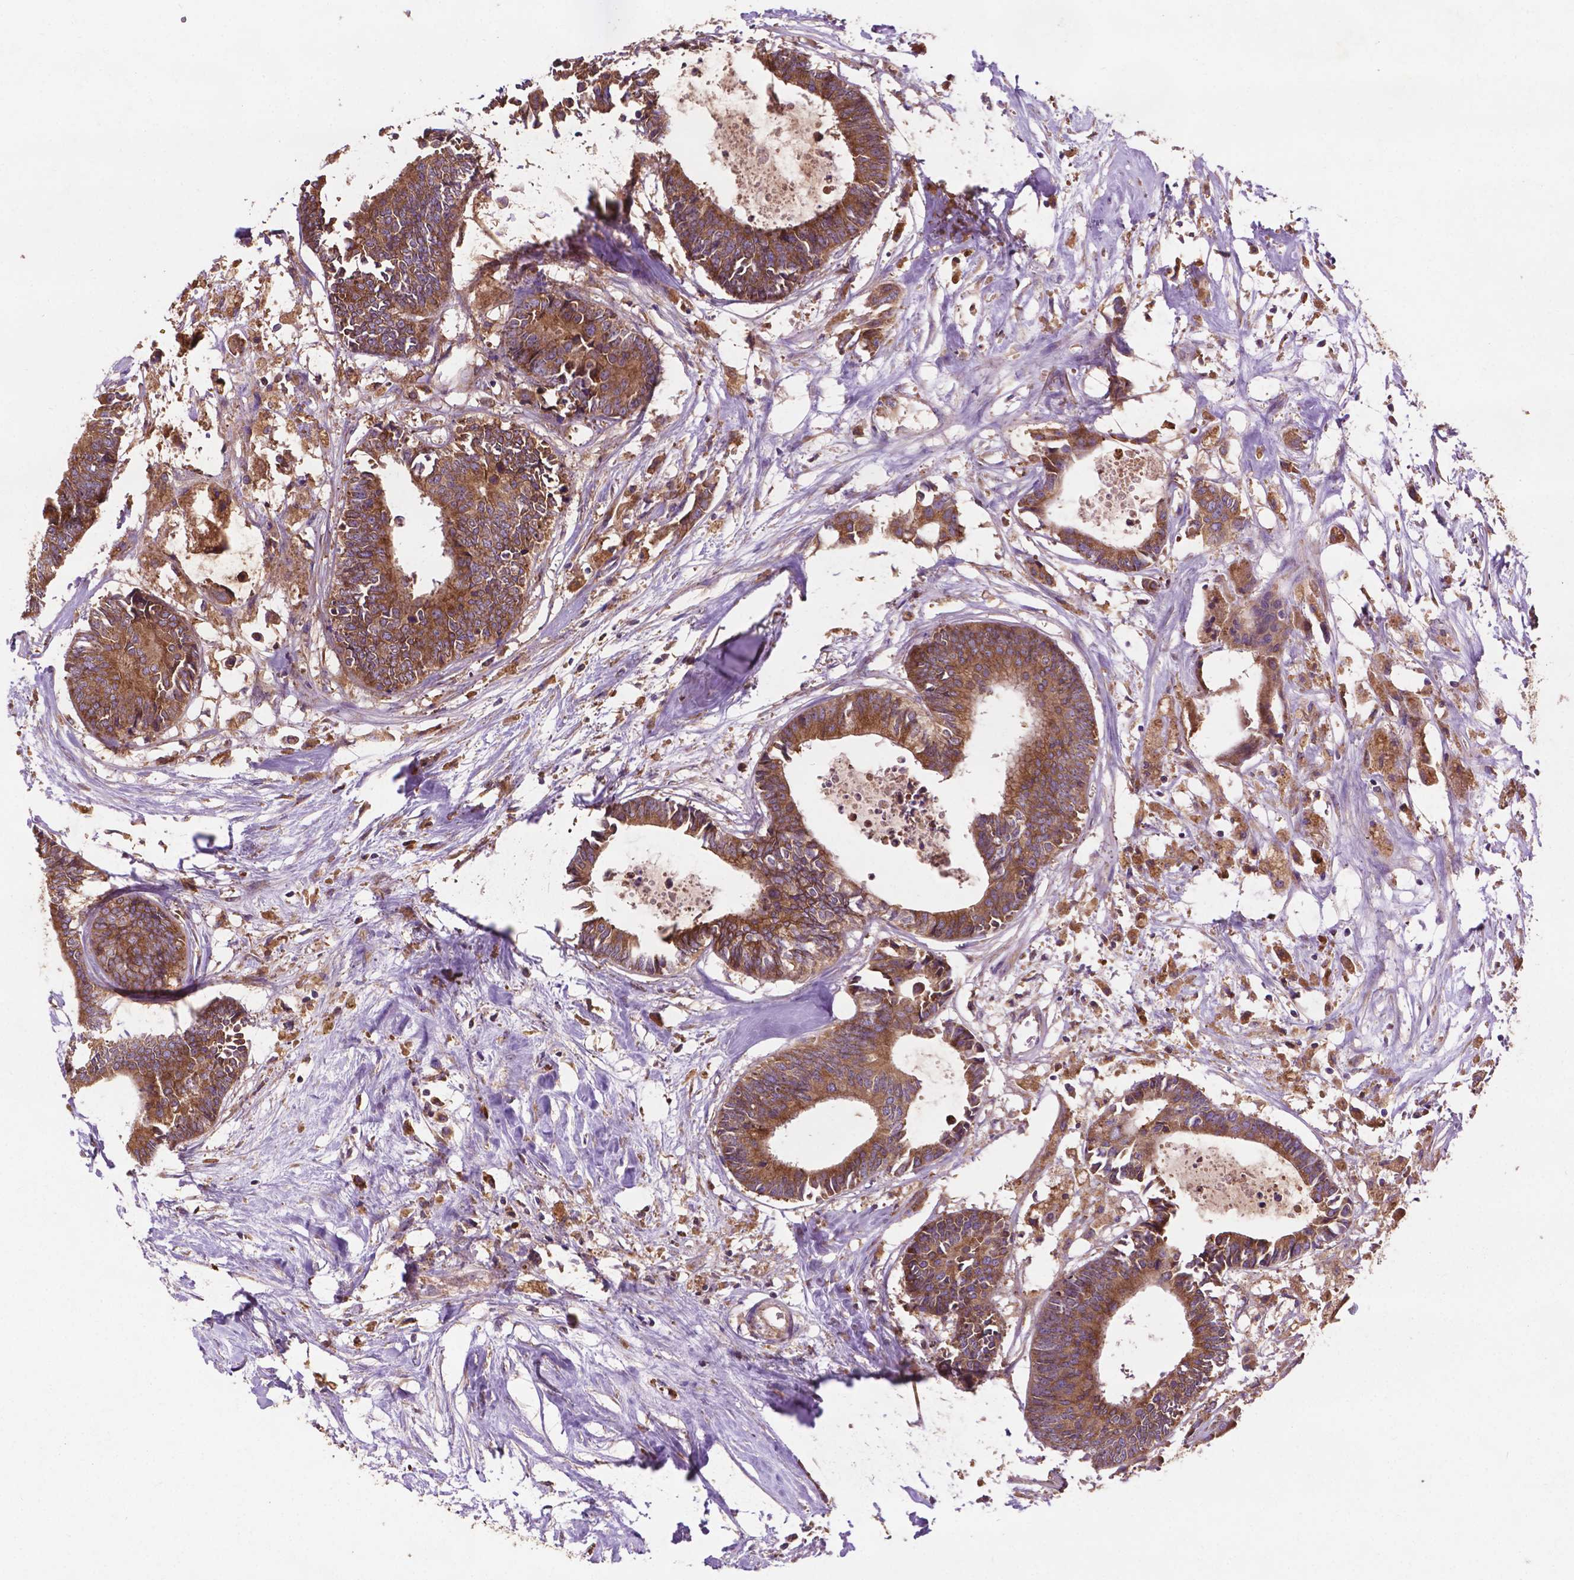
{"staining": {"intensity": "moderate", "quantity": ">75%", "location": "cytoplasmic/membranous"}, "tissue": "colorectal cancer", "cell_type": "Tumor cells", "image_type": "cancer", "snomed": [{"axis": "morphology", "description": "Adenocarcinoma, NOS"}, {"axis": "topography", "description": "Colon"}, {"axis": "topography", "description": "Rectum"}], "caption": "A brown stain highlights moderate cytoplasmic/membranous staining of a protein in colorectal adenocarcinoma tumor cells.", "gene": "CCDC71L", "patient": {"sex": "male", "age": 57}}